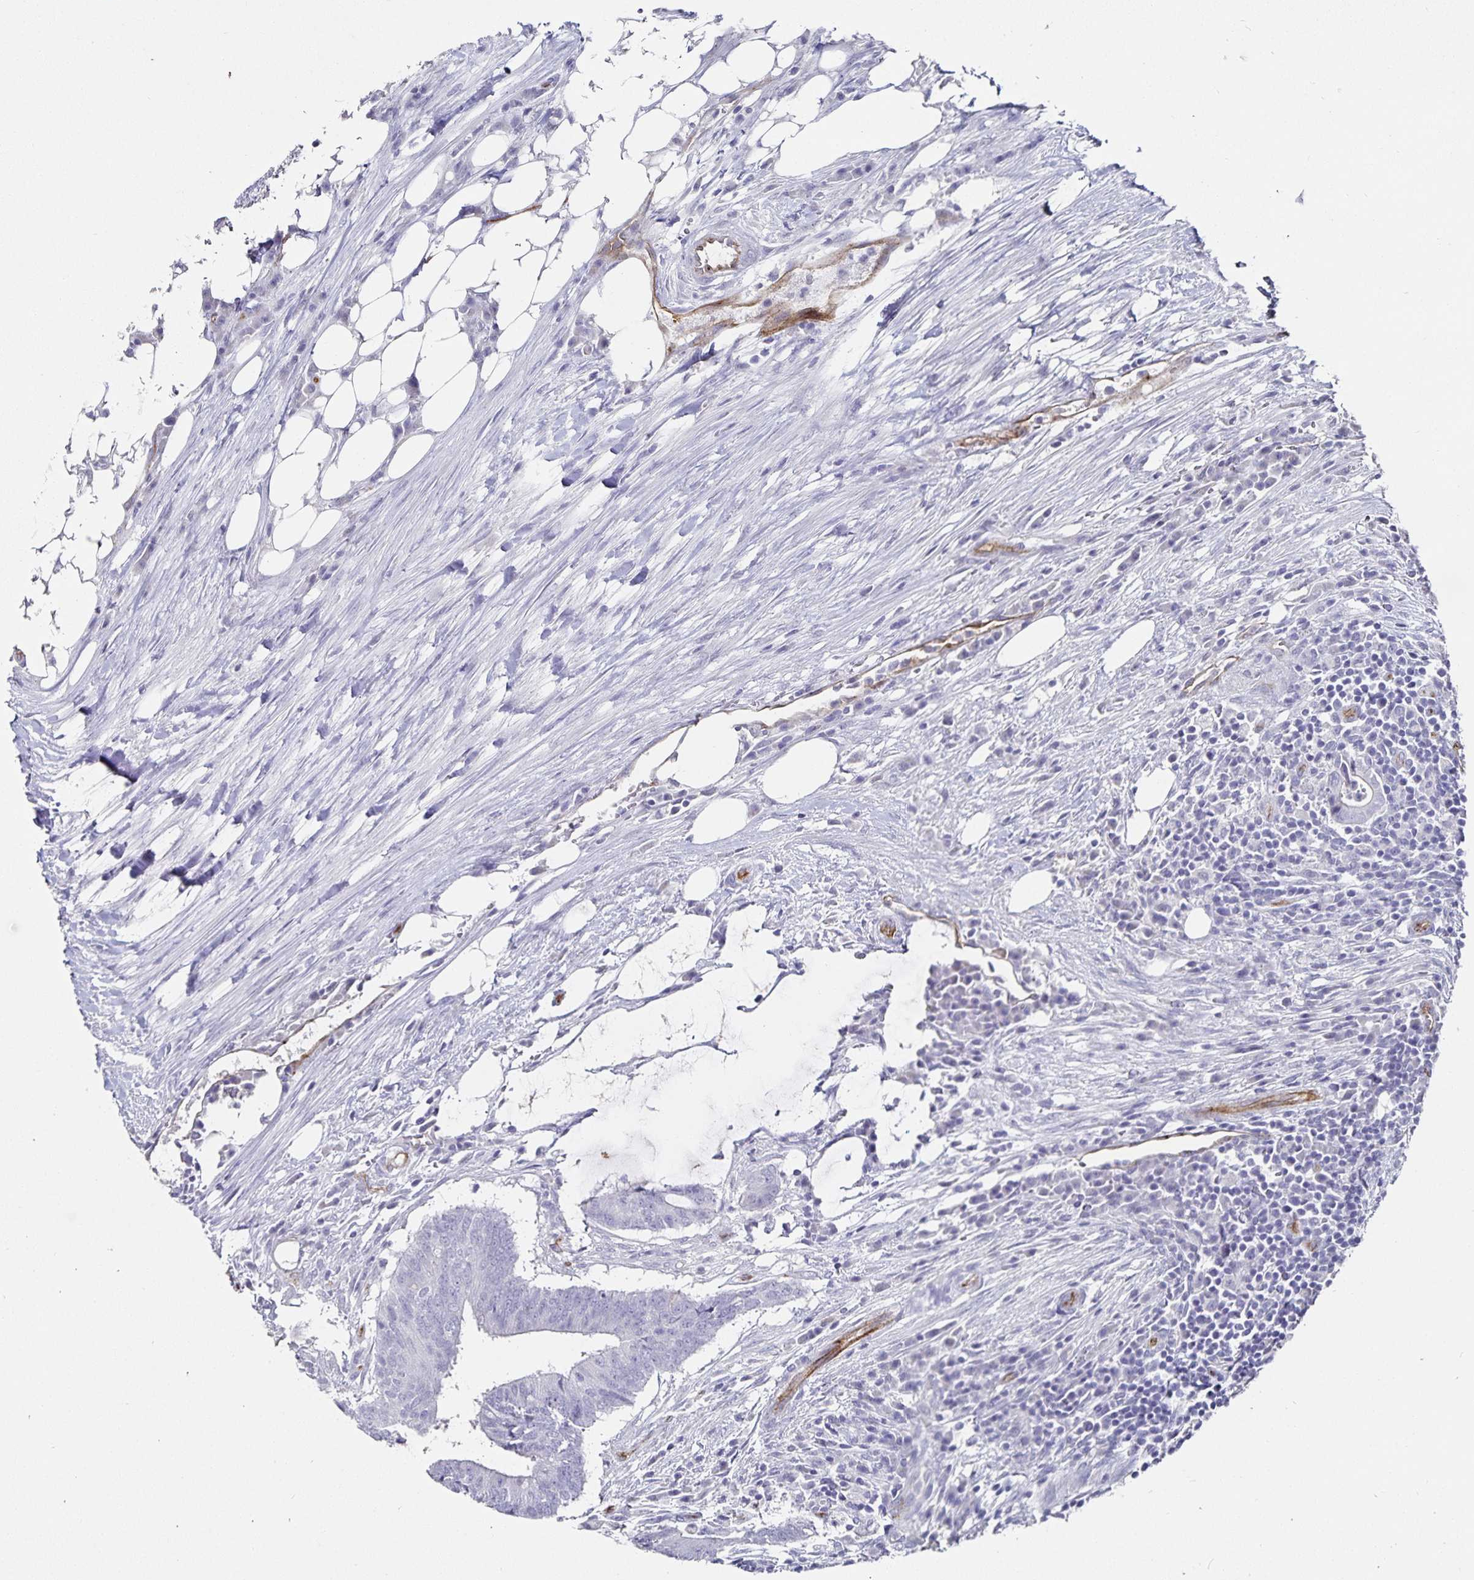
{"staining": {"intensity": "negative", "quantity": "none", "location": "none"}, "tissue": "colorectal cancer", "cell_type": "Tumor cells", "image_type": "cancer", "snomed": [{"axis": "morphology", "description": "Adenocarcinoma, NOS"}, {"axis": "topography", "description": "Colon"}], "caption": "Colorectal cancer was stained to show a protein in brown. There is no significant expression in tumor cells. (Brightfield microscopy of DAB immunohistochemistry at high magnification).", "gene": "PODXL", "patient": {"sex": "female", "age": 43}}